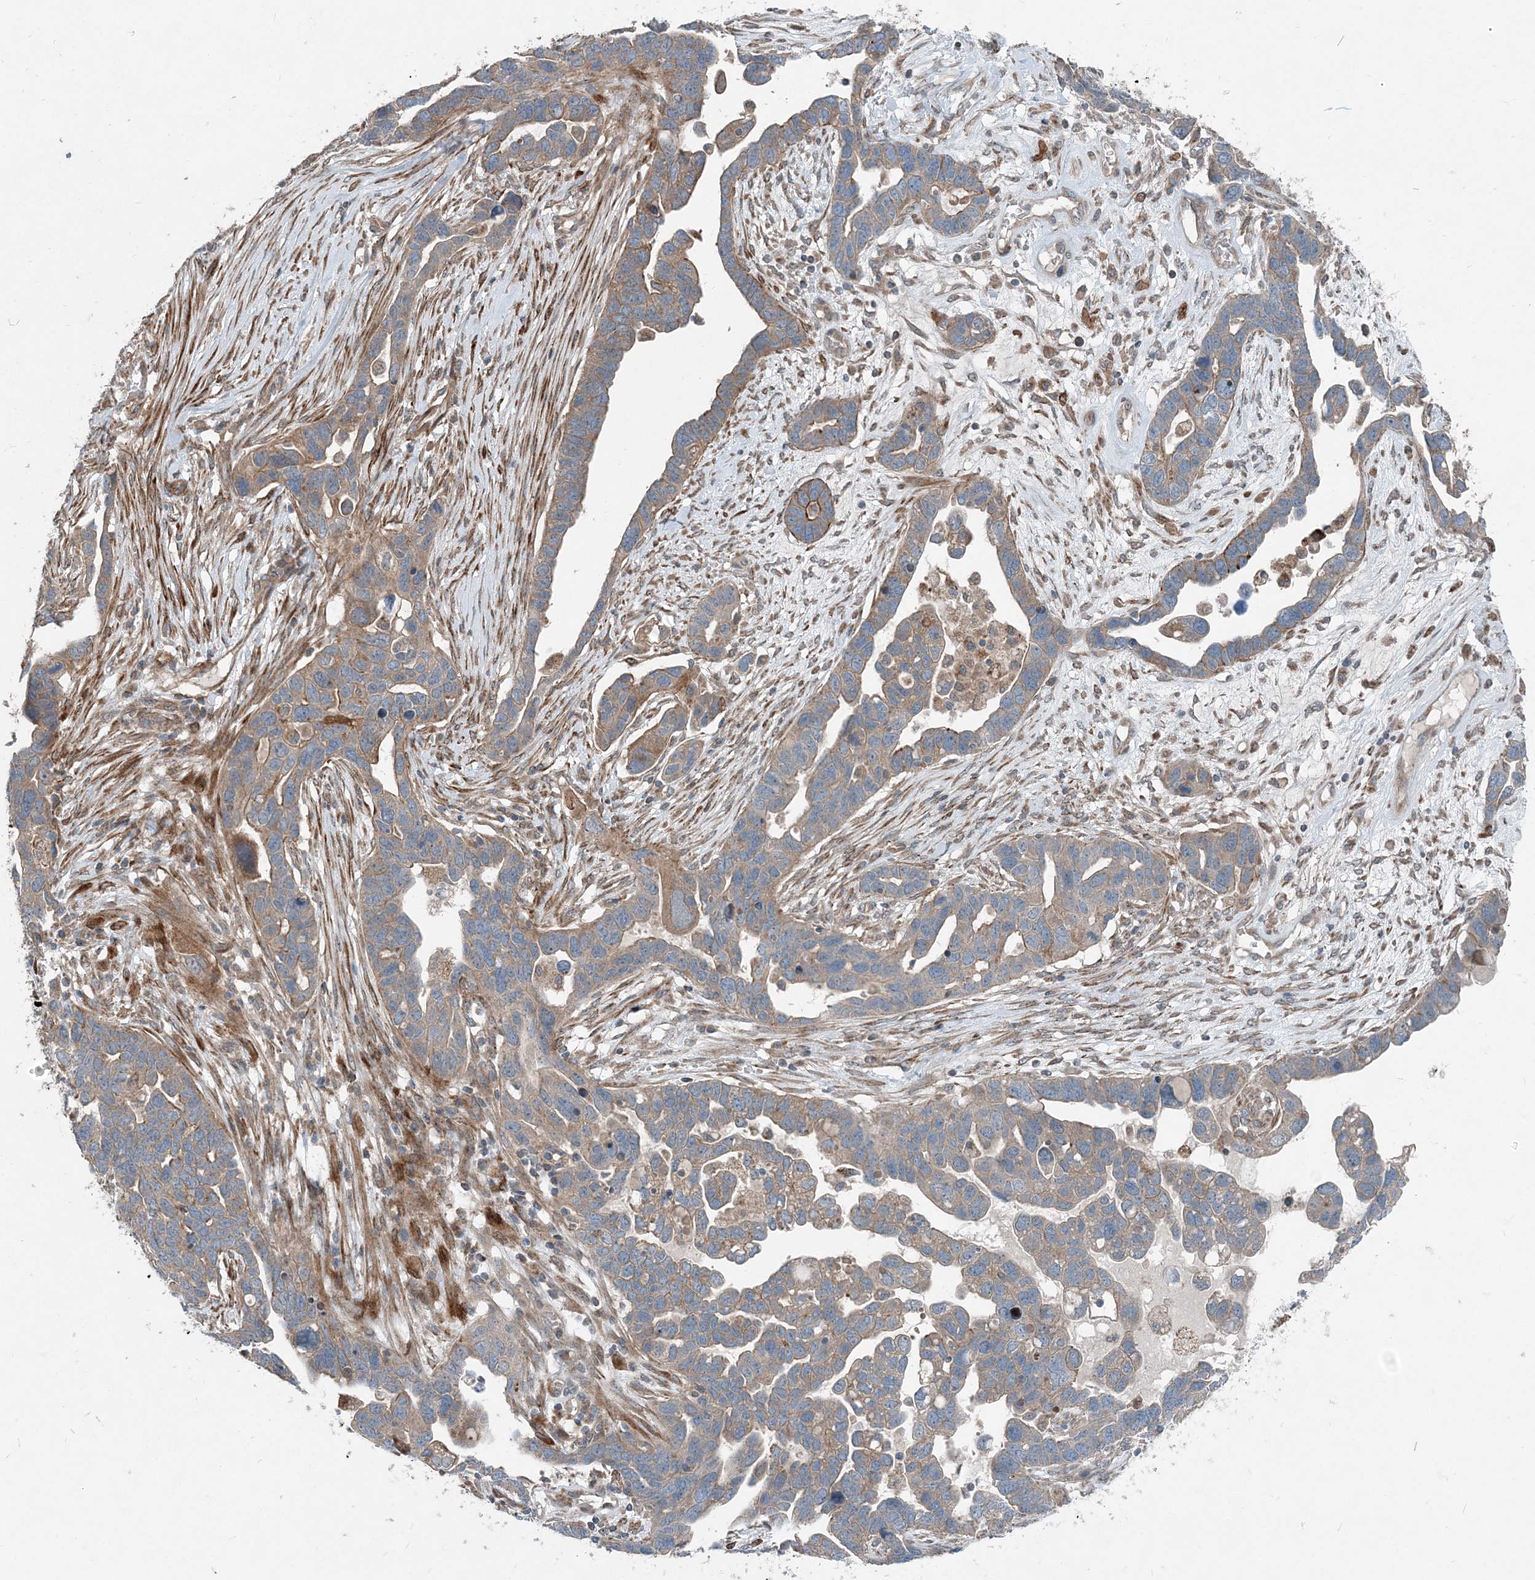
{"staining": {"intensity": "weak", "quantity": ">75%", "location": "cytoplasmic/membranous"}, "tissue": "ovarian cancer", "cell_type": "Tumor cells", "image_type": "cancer", "snomed": [{"axis": "morphology", "description": "Cystadenocarcinoma, serous, NOS"}, {"axis": "topography", "description": "Ovary"}], "caption": "Ovarian serous cystadenocarcinoma stained with IHC demonstrates weak cytoplasmic/membranous positivity in approximately >75% of tumor cells.", "gene": "INTU", "patient": {"sex": "female", "age": 54}}